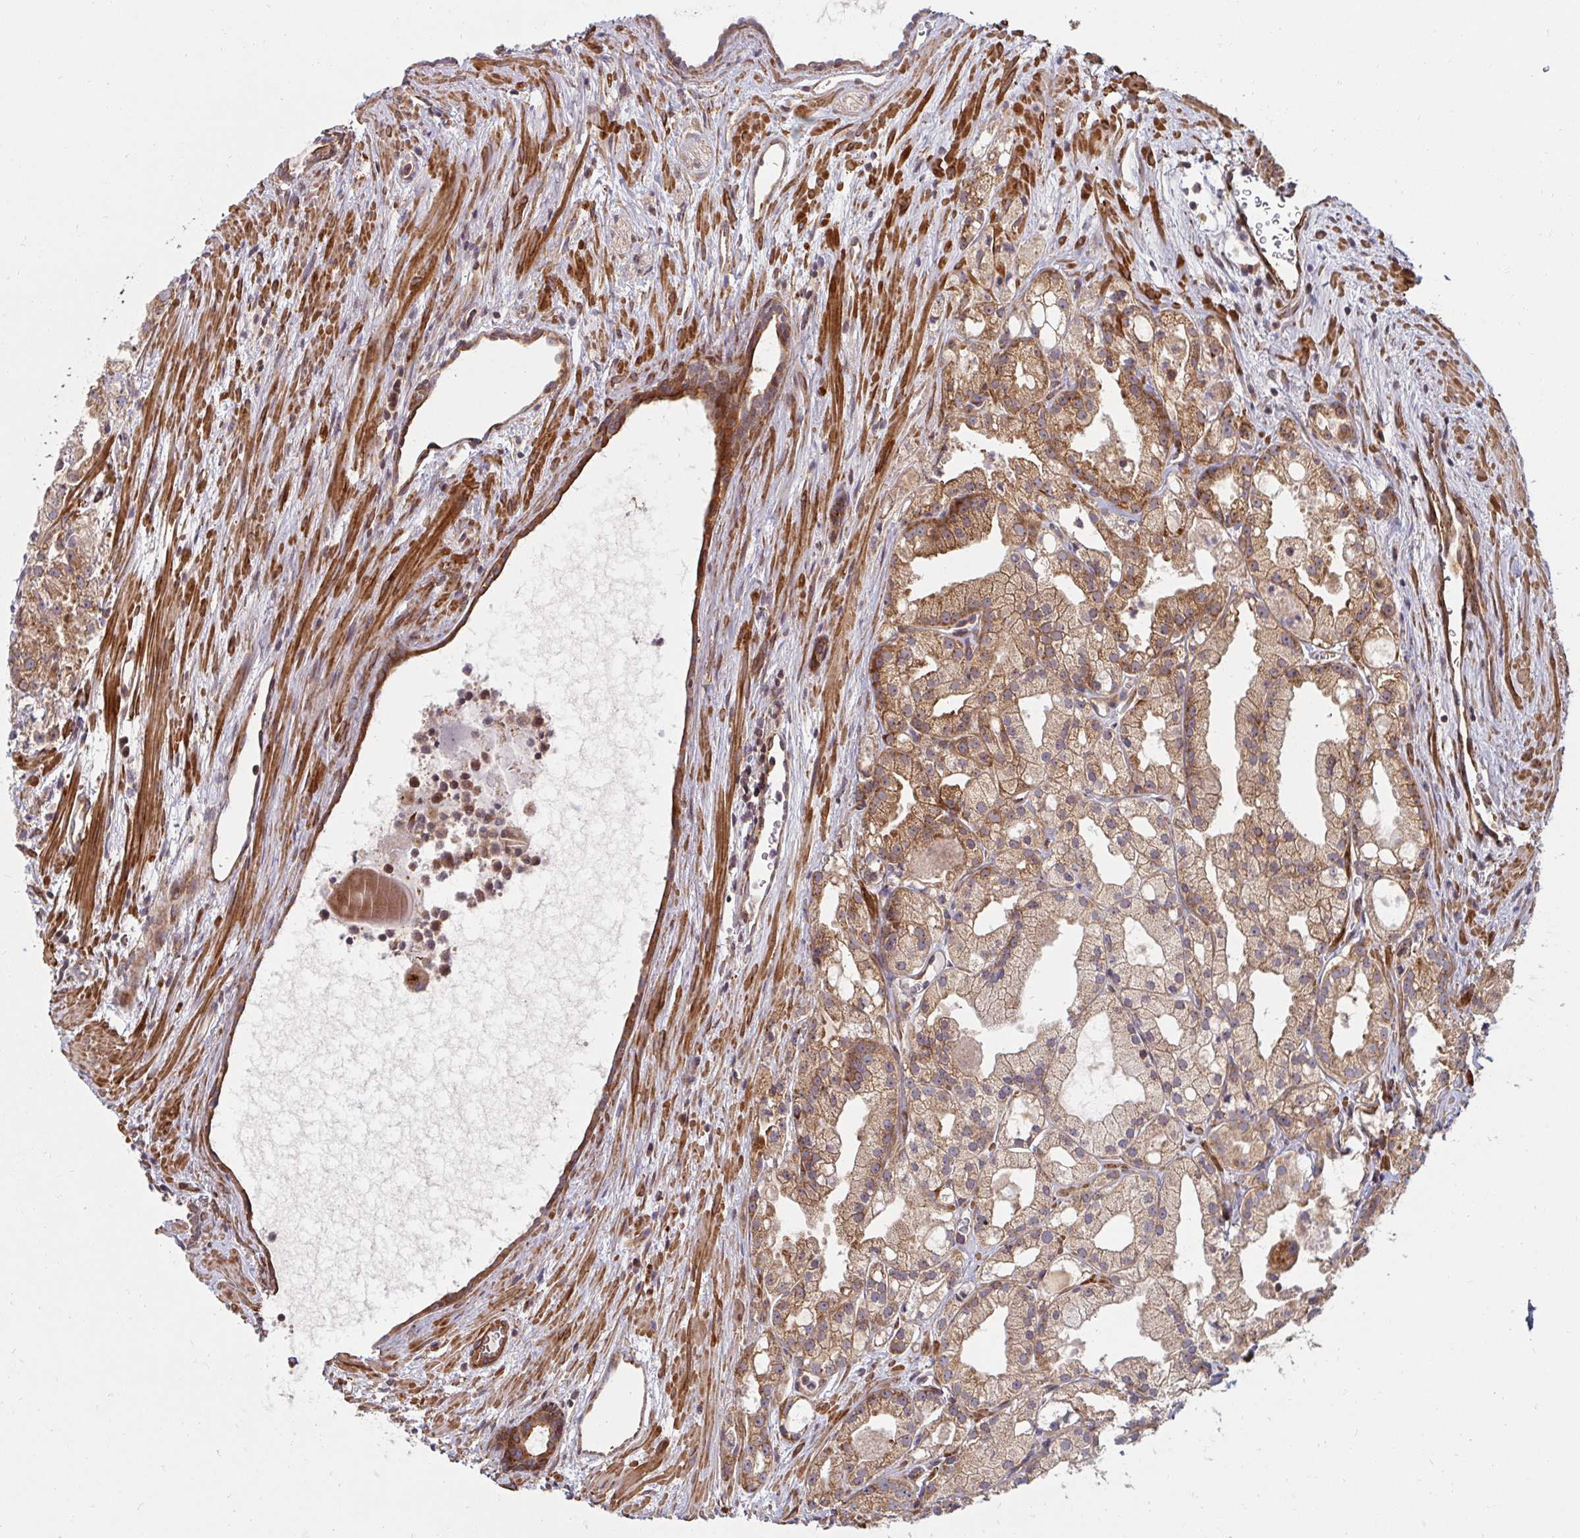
{"staining": {"intensity": "moderate", "quantity": ">75%", "location": "cytoplasmic/membranous"}, "tissue": "prostate cancer", "cell_type": "Tumor cells", "image_type": "cancer", "snomed": [{"axis": "morphology", "description": "Adenocarcinoma, High grade"}, {"axis": "topography", "description": "Prostate"}], "caption": "Immunohistochemical staining of human prostate cancer (adenocarcinoma (high-grade)) shows medium levels of moderate cytoplasmic/membranous expression in about >75% of tumor cells.", "gene": "BTF3", "patient": {"sex": "male", "age": 68}}